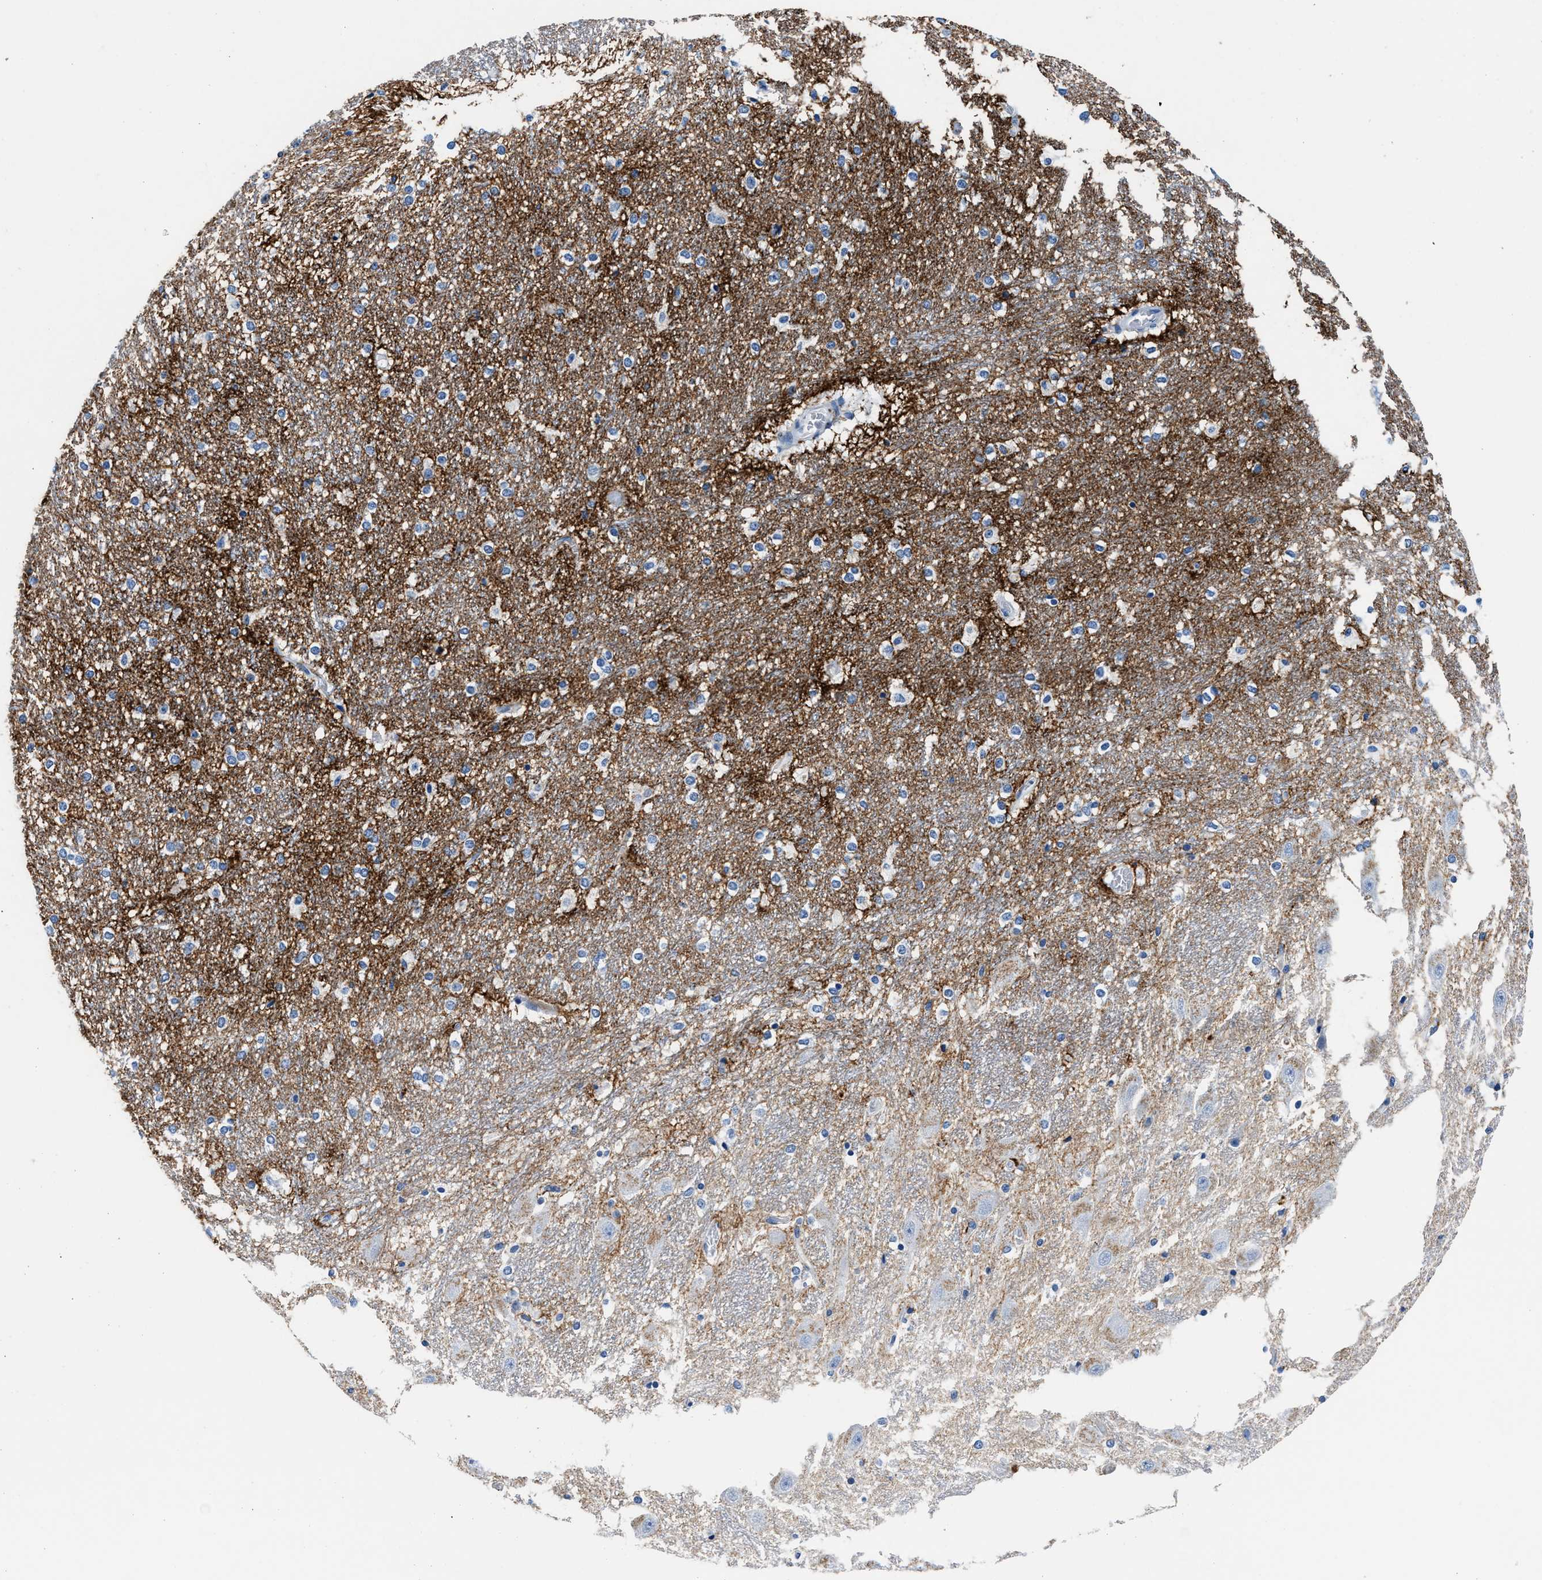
{"staining": {"intensity": "negative", "quantity": "none", "location": "none"}, "tissue": "hippocampus", "cell_type": "Glial cells", "image_type": "normal", "snomed": [{"axis": "morphology", "description": "Normal tissue, NOS"}, {"axis": "topography", "description": "Hippocampus"}], "caption": "Glial cells show no significant protein expression in benign hippocampus. The staining was performed using DAB (3,3'-diaminobenzidine) to visualize the protein expression in brown, while the nuclei were stained in blue with hematoxylin (Magnification: 20x).", "gene": "TNR", "patient": {"sex": "female", "age": 19}}